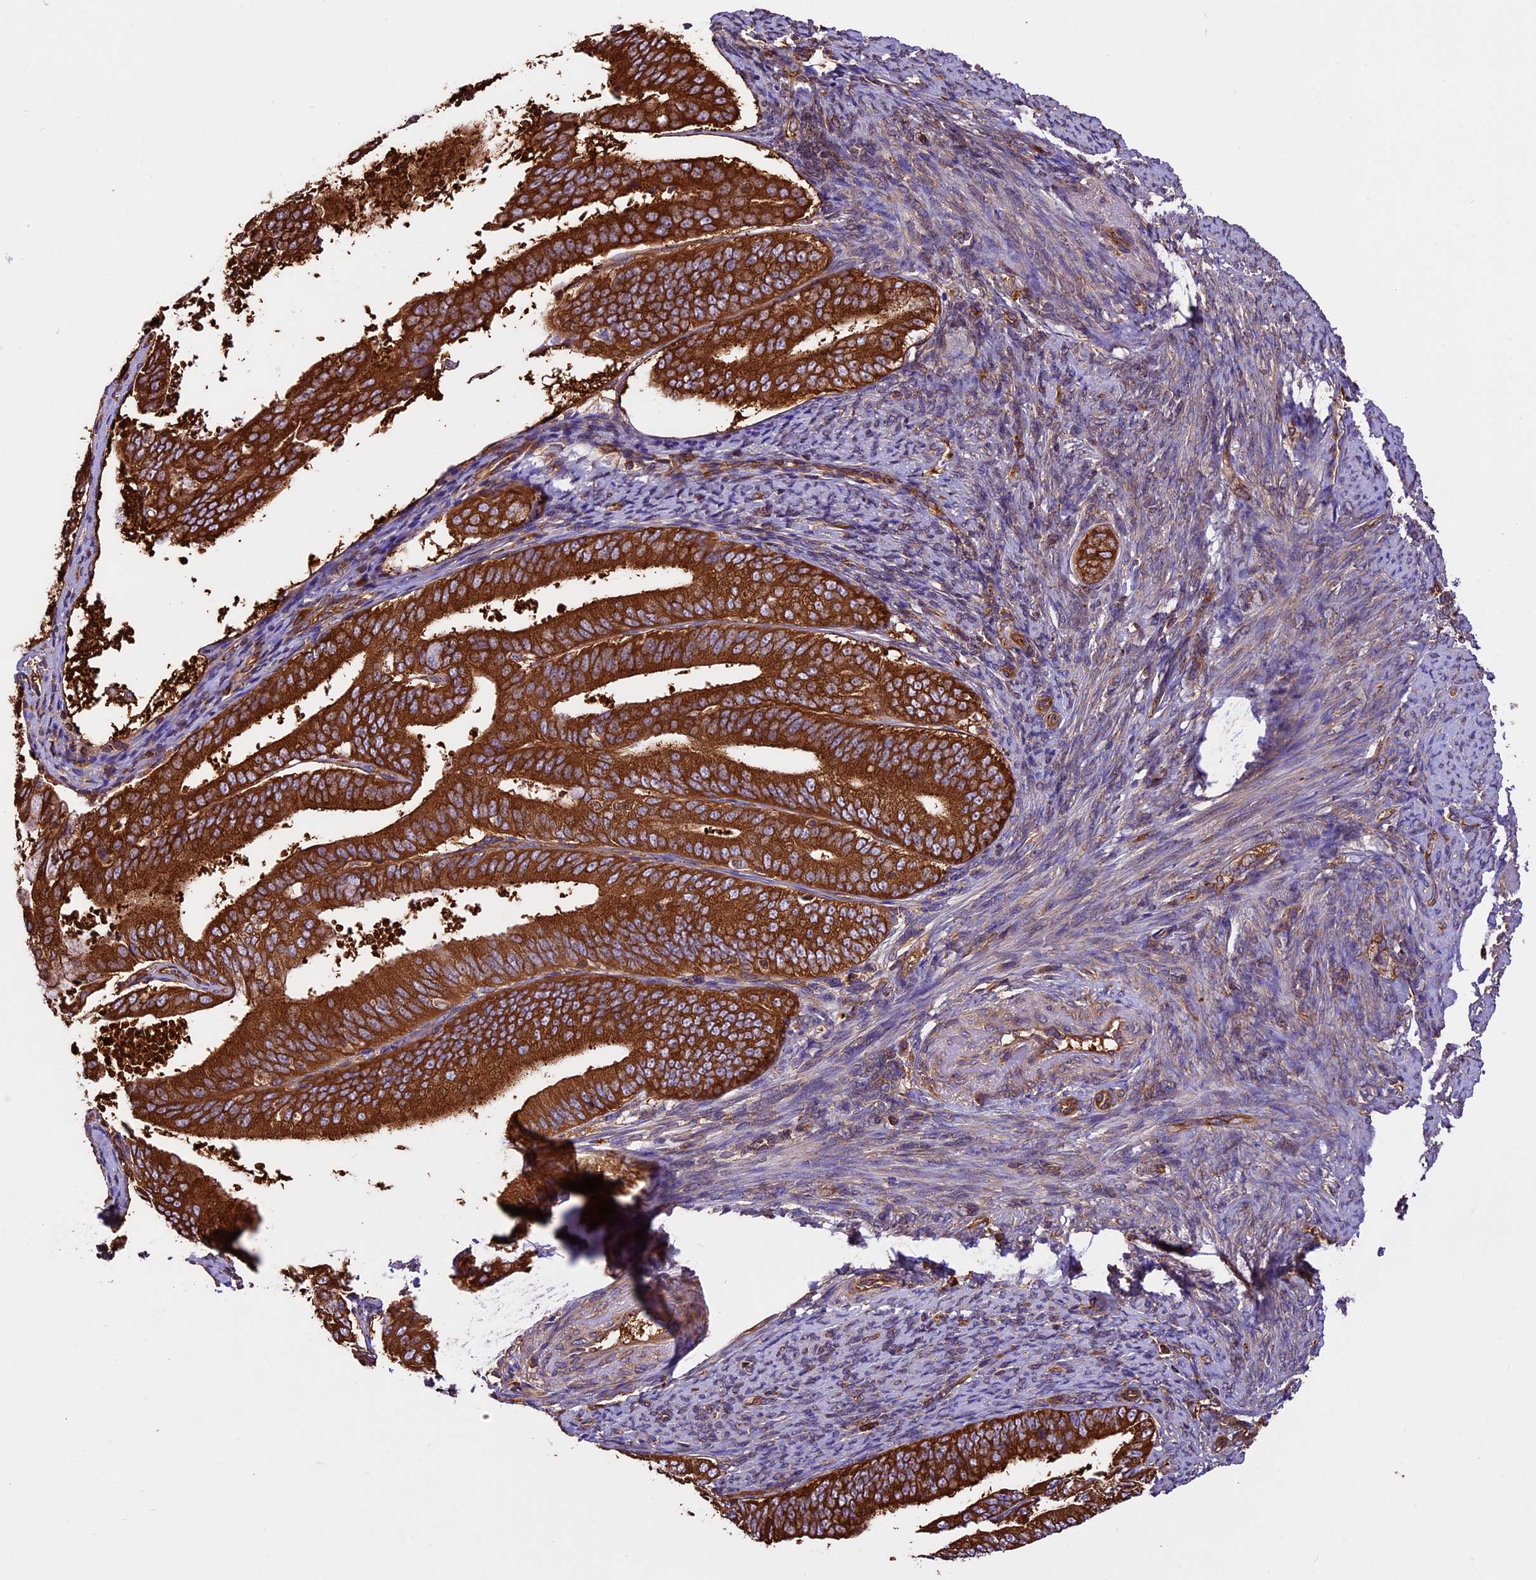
{"staining": {"intensity": "strong", "quantity": ">75%", "location": "cytoplasmic/membranous"}, "tissue": "endometrial cancer", "cell_type": "Tumor cells", "image_type": "cancer", "snomed": [{"axis": "morphology", "description": "Adenocarcinoma, NOS"}, {"axis": "topography", "description": "Endometrium"}], "caption": "A brown stain highlights strong cytoplasmic/membranous staining of a protein in human adenocarcinoma (endometrial) tumor cells. Using DAB (3,3'-diaminobenzidine) (brown) and hematoxylin (blue) stains, captured at high magnification using brightfield microscopy.", "gene": "KARS1", "patient": {"sex": "female", "age": 63}}